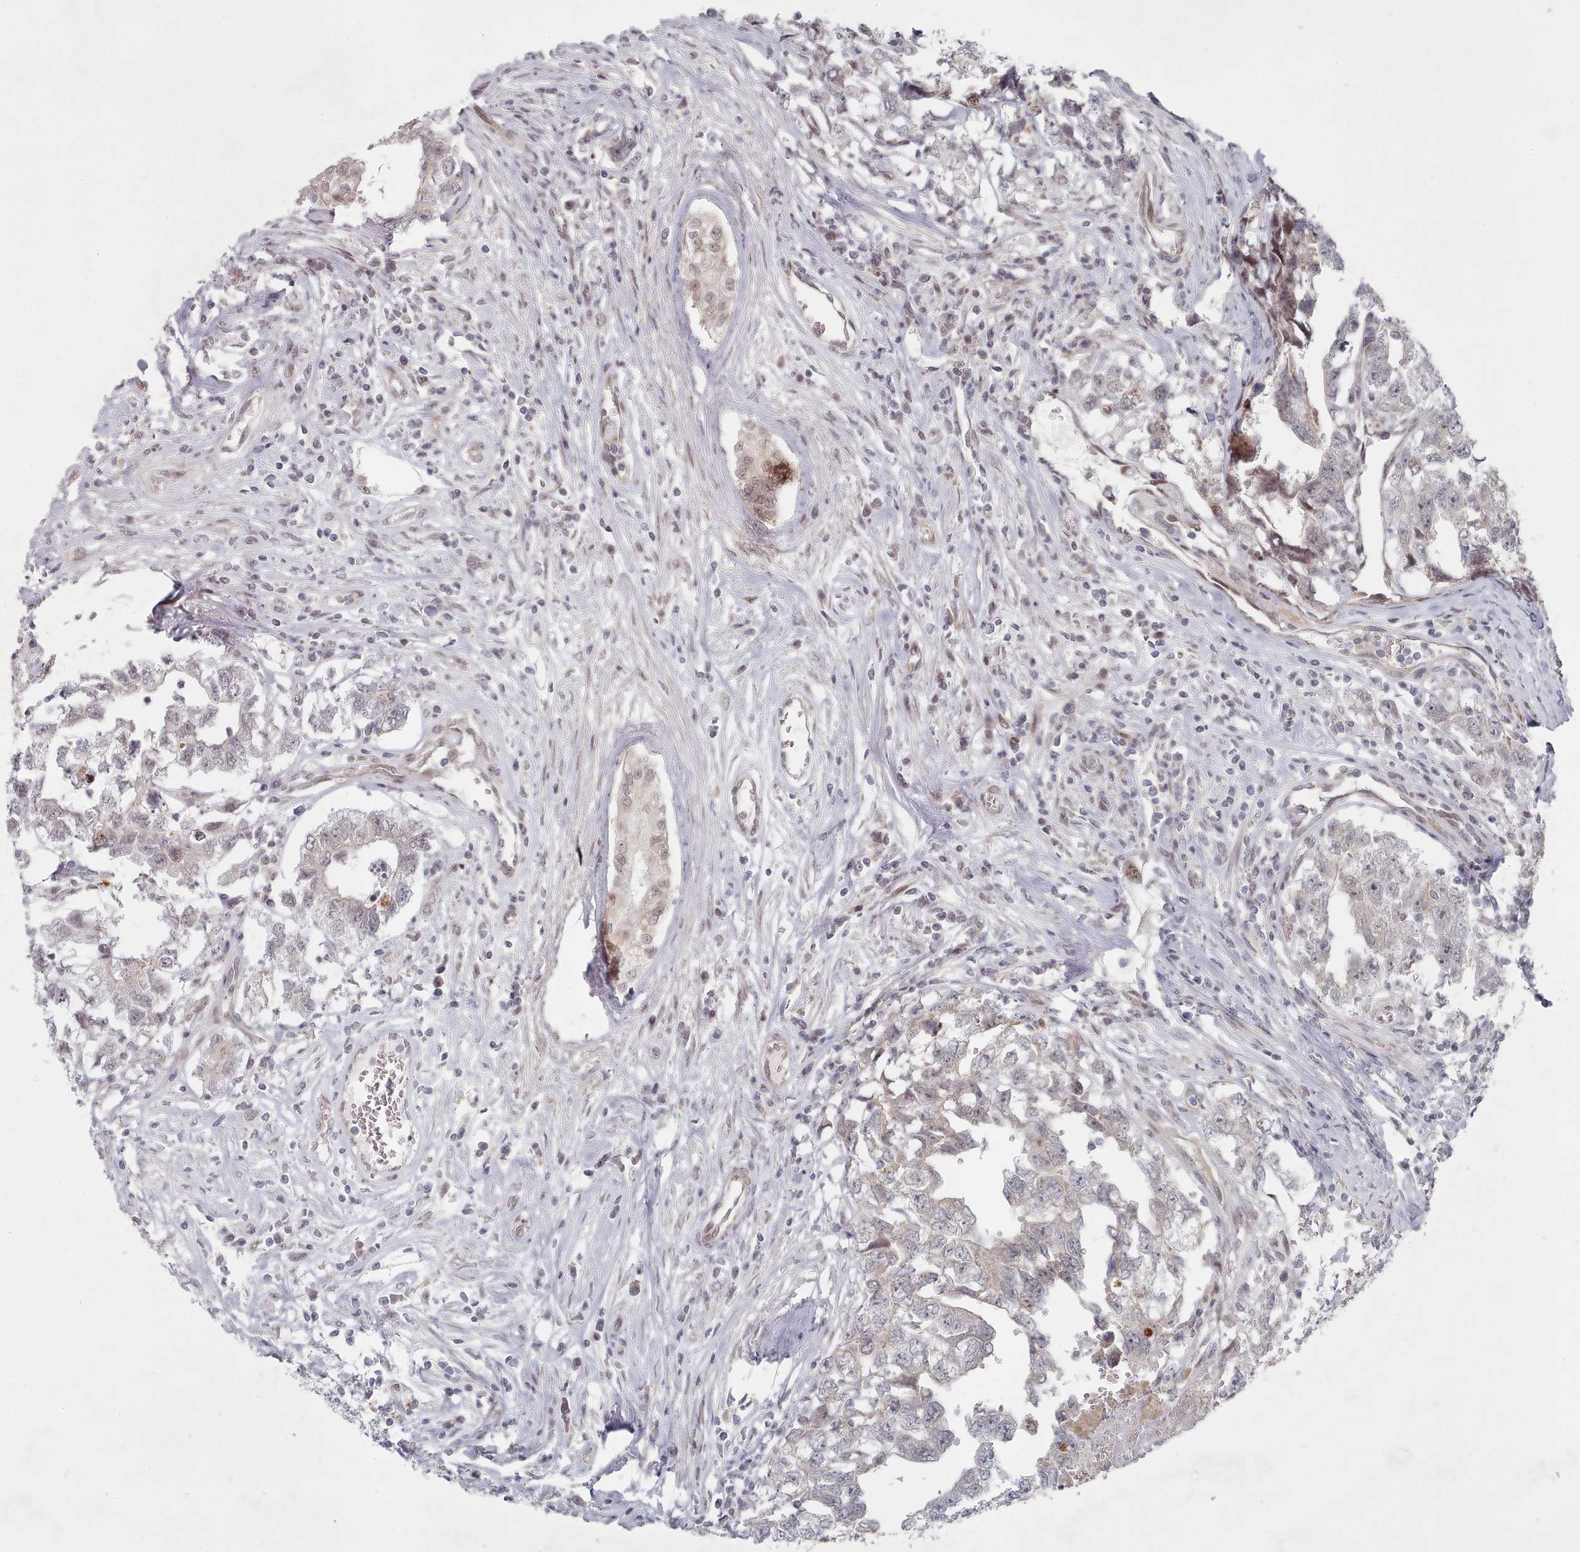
{"staining": {"intensity": "negative", "quantity": "none", "location": "none"}, "tissue": "testis cancer", "cell_type": "Tumor cells", "image_type": "cancer", "snomed": [{"axis": "morphology", "description": "Carcinoma, Embryonal, NOS"}, {"axis": "topography", "description": "Testis"}], "caption": "Tumor cells are negative for protein expression in human embryonal carcinoma (testis).", "gene": "CPSF4", "patient": {"sex": "male", "age": 22}}